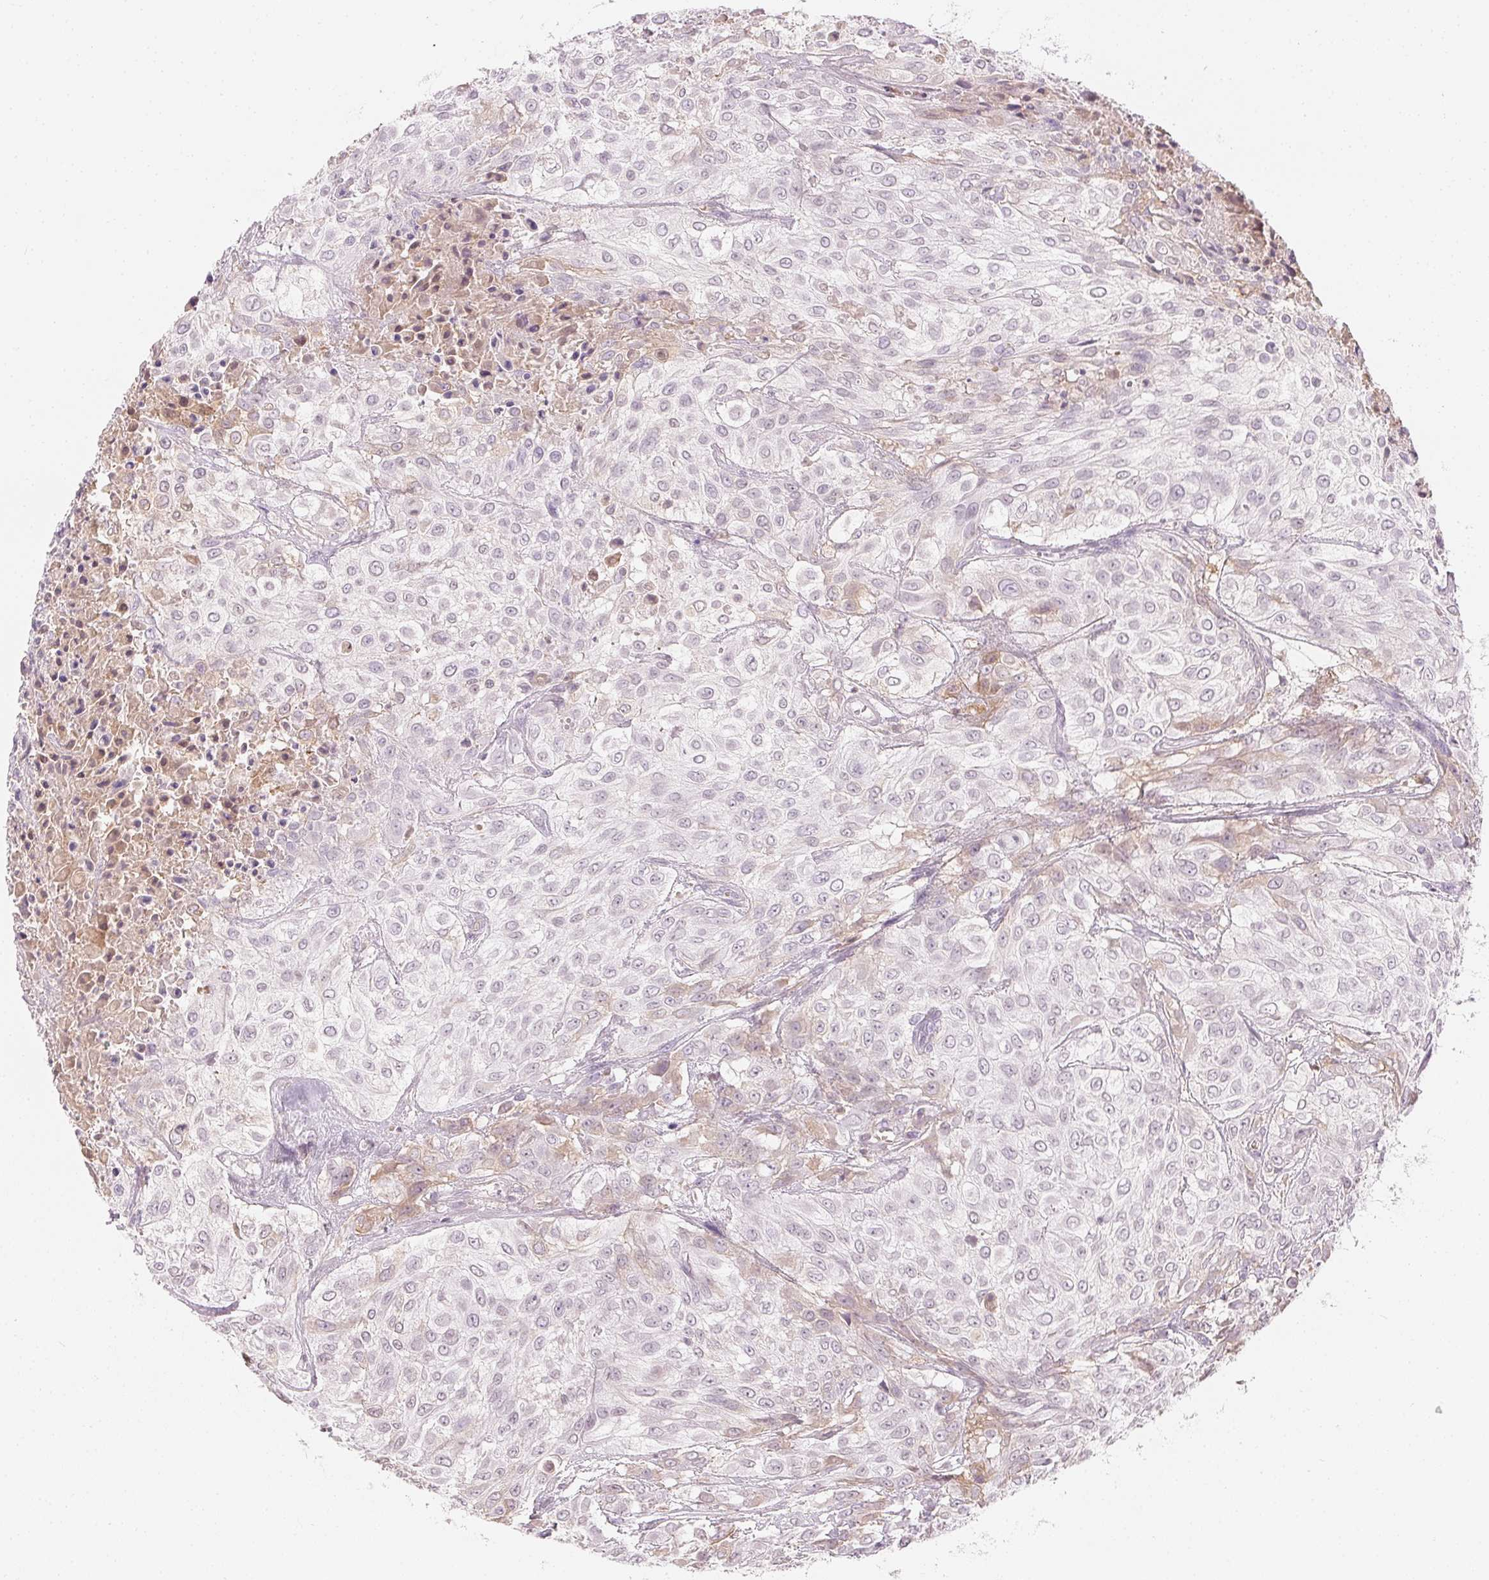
{"staining": {"intensity": "weak", "quantity": "25%-75%", "location": "nuclear"}, "tissue": "urothelial cancer", "cell_type": "Tumor cells", "image_type": "cancer", "snomed": [{"axis": "morphology", "description": "Urothelial carcinoma, High grade"}, {"axis": "topography", "description": "Urinary bladder"}], "caption": "Urothelial cancer stained with a brown dye reveals weak nuclear positive expression in approximately 25%-75% of tumor cells.", "gene": "AFM", "patient": {"sex": "male", "age": 57}}